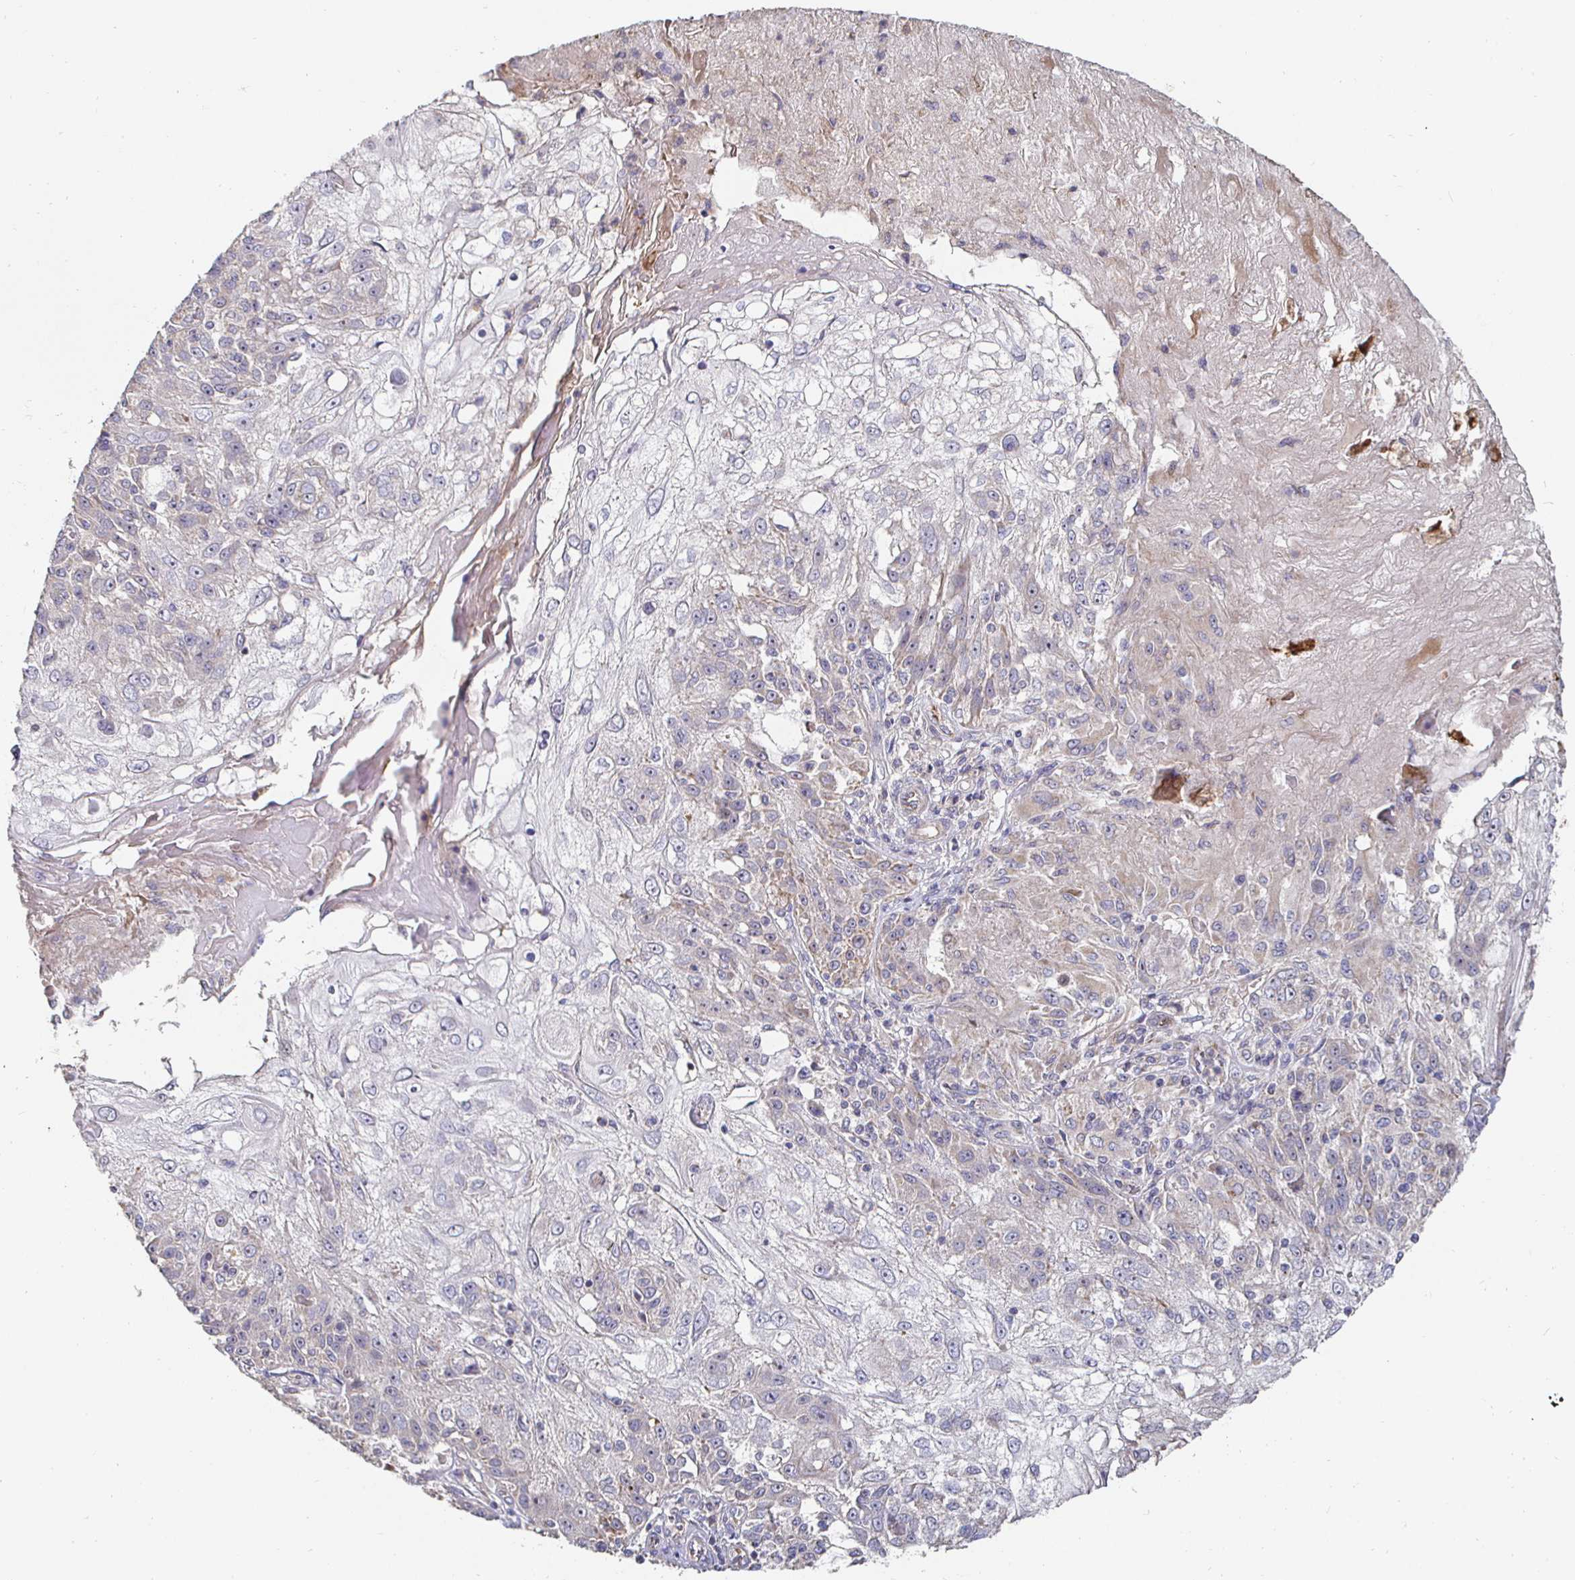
{"staining": {"intensity": "weak", "quantity": "25%-75%", "location": "cytoplasmic/membranous"}, "tissue": "skin cancer", "cell_type": "Tumor cells", "image_type": "cancer", "snomed": [{"axis": "morphology", "description": "Normal tissue, NOS"}, {"axis": "morphology", "description": "Squamous cell carcinoma, NOS"}, {"axis": "topography", "description": "Skin"}], "caption": "Brown immunohistochemical staining in human squamous cell carcinoma (skin) shows weak cytoplasmic/membranous positivity in approximately 25%-75% of tumor cells.", "gene": "NRSN1", "patient": {"sex": "female", "age": 83}}